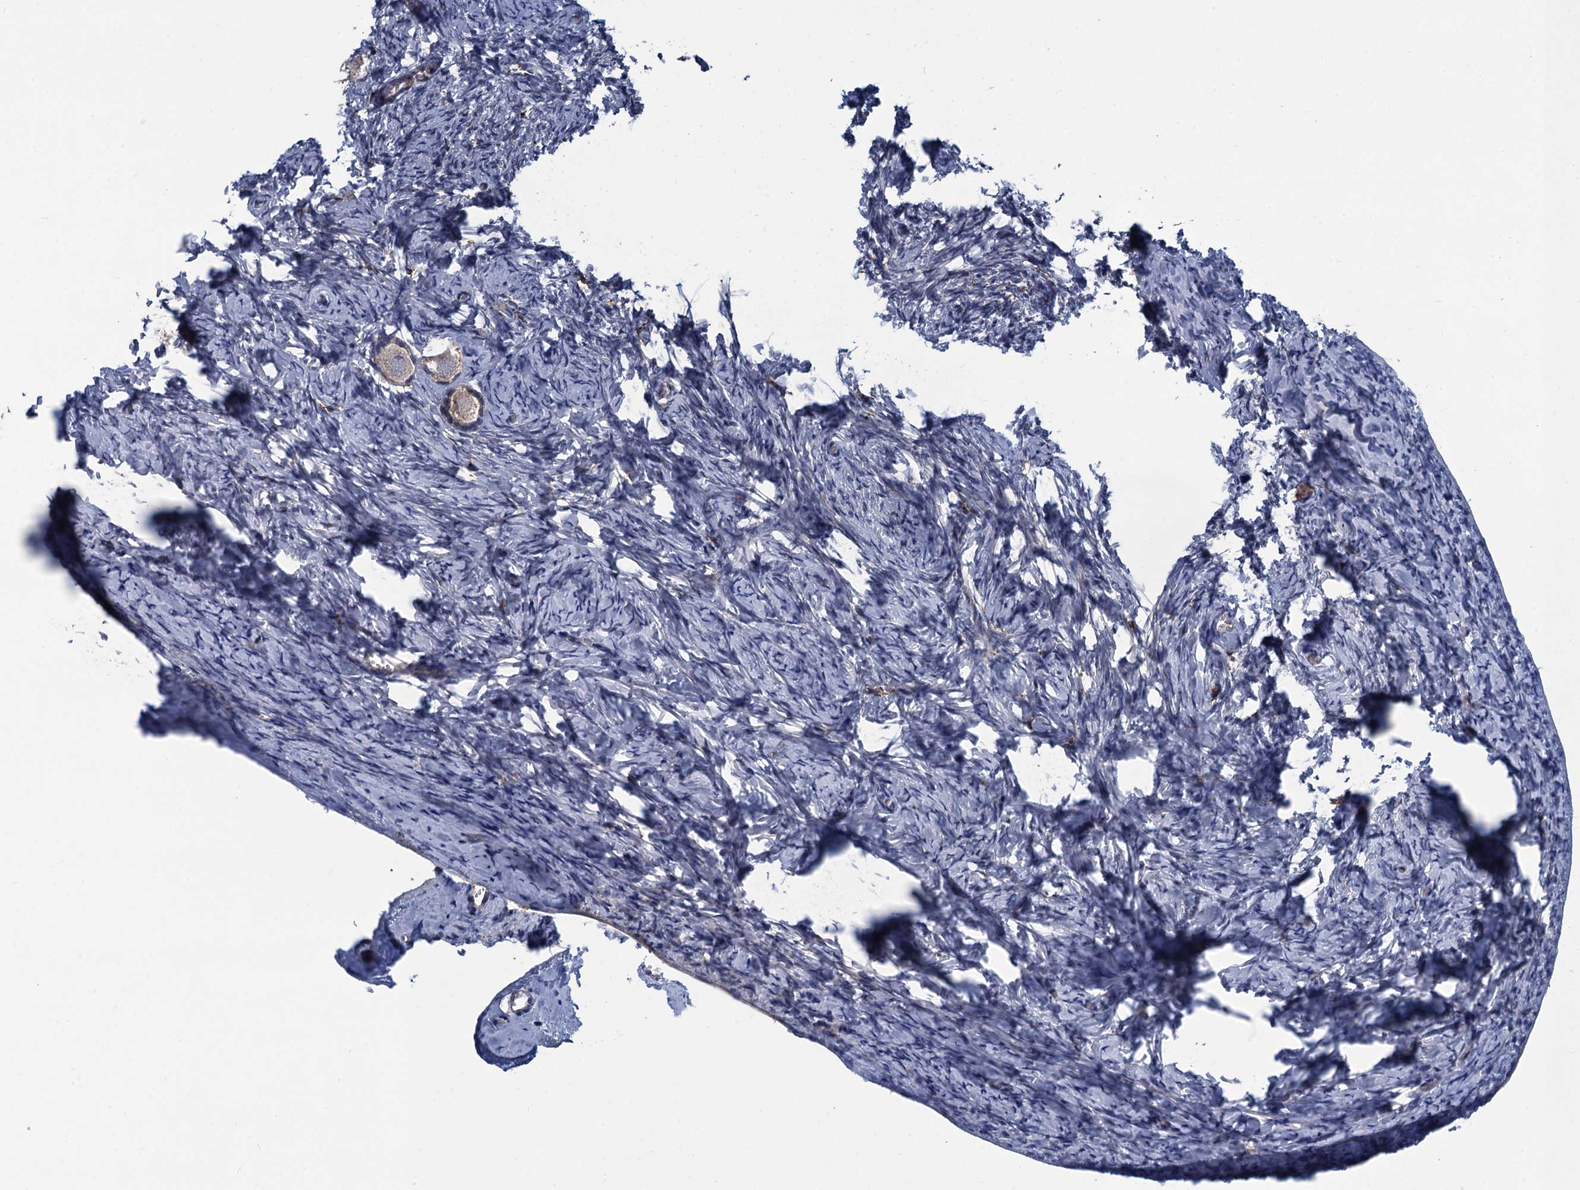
{"staining": {"intensity": "weak", "quantity": ">75%", "location": "cytoplasmic/membranous"}, "tissue": "ovary", "cell_type": "Follicle cells", "image_type": "normal", "snomed": [{"axis": "morphology", "description": "Normal tissue, NOS"}, {"axis": "topography", "description": "Ovary"}], "caption": "Follicle cells reveal low levels of weak cytoplasmic/membranous expression in about >75% of cells in benign ovary.", "gene": "DNHD1", "patient": {"sex": "female", "age": 27}}